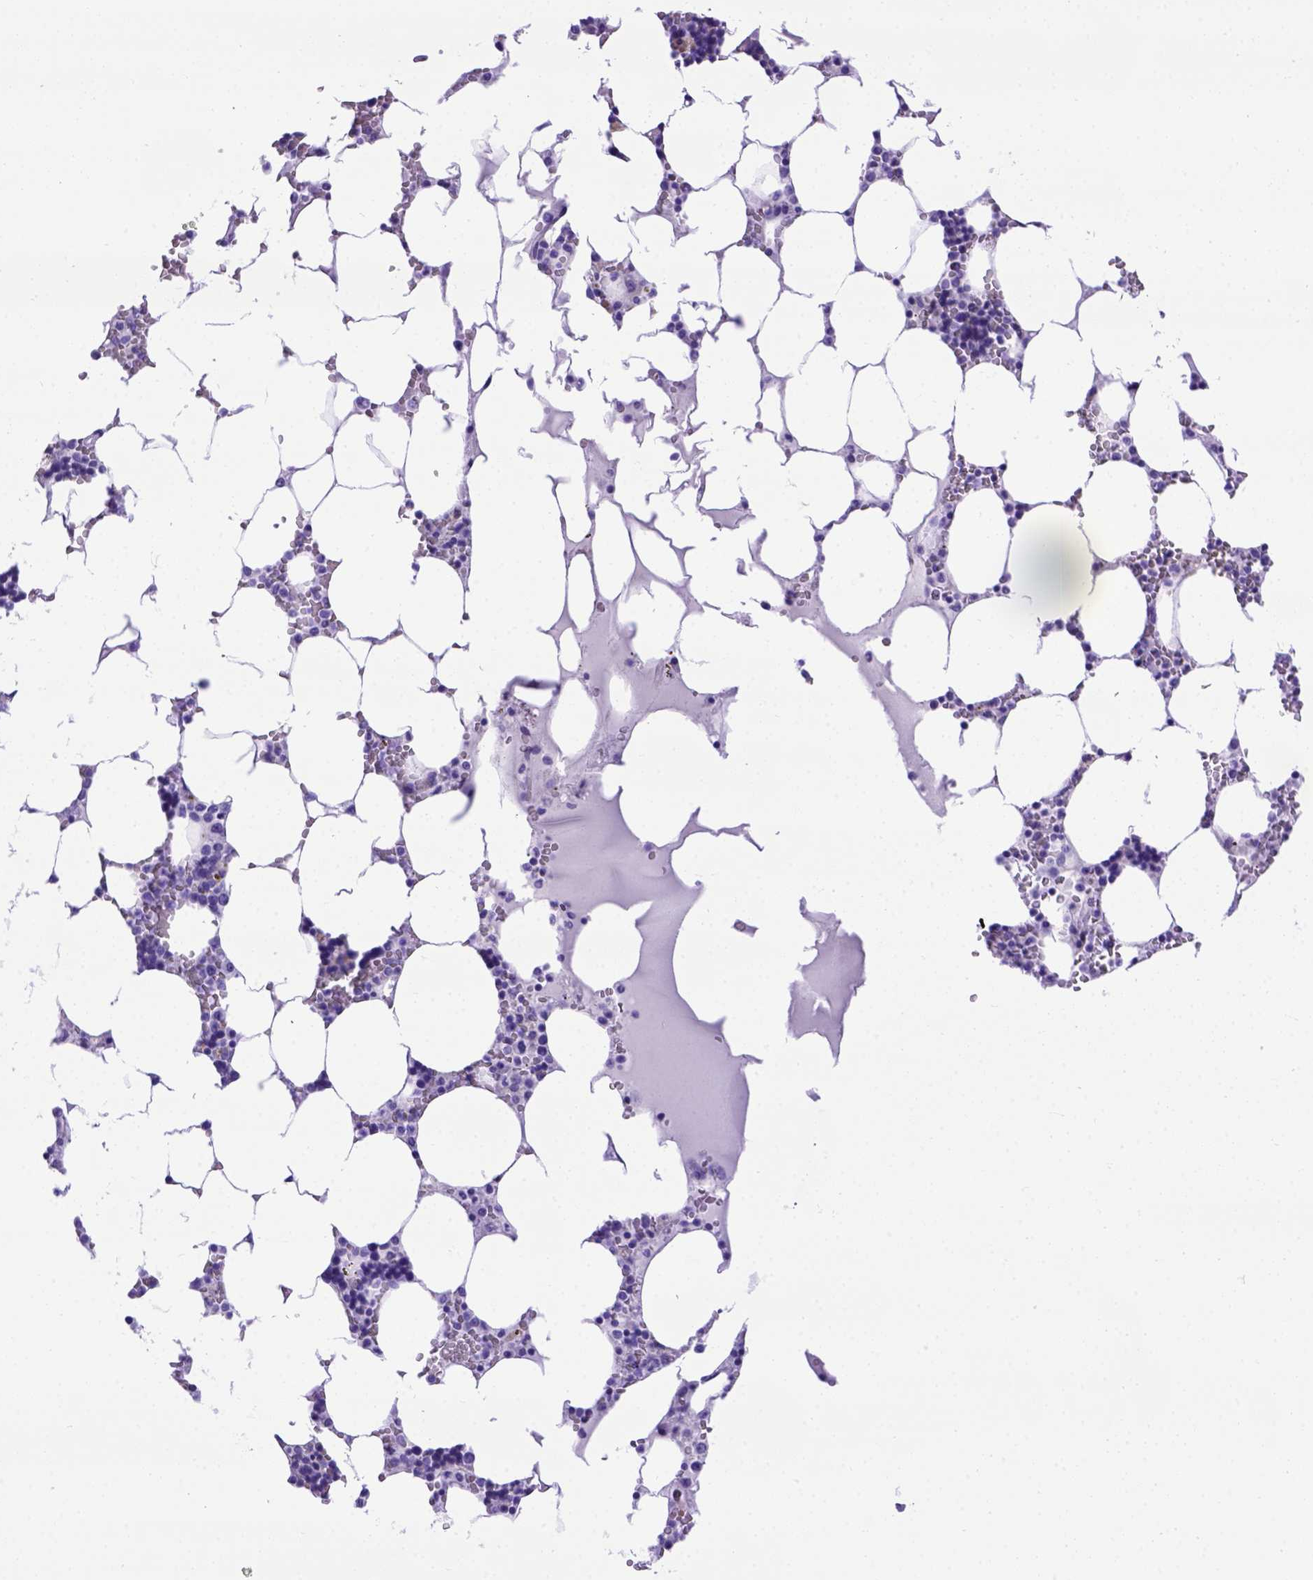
{"staining": {"intensity": "negative", "quantity": "none", "location": "none"}, "tissue": "bone marrow", "cell_type": "Hematopoietic cells", "image_type": "normal", "snomed": [{"axis": "morphology", "description": "Normal tissue, NOS"}, {"axis": "topography", "description": "Bone marrow"}], "caption": "High power microscopy photomicrograph of an IHC histopathology image of unremarkable bone marrow, revealing no significant expression in hematopoietic cells.", "gene": "MEOX2", "patient": {"sex": "male", "age": 64}}